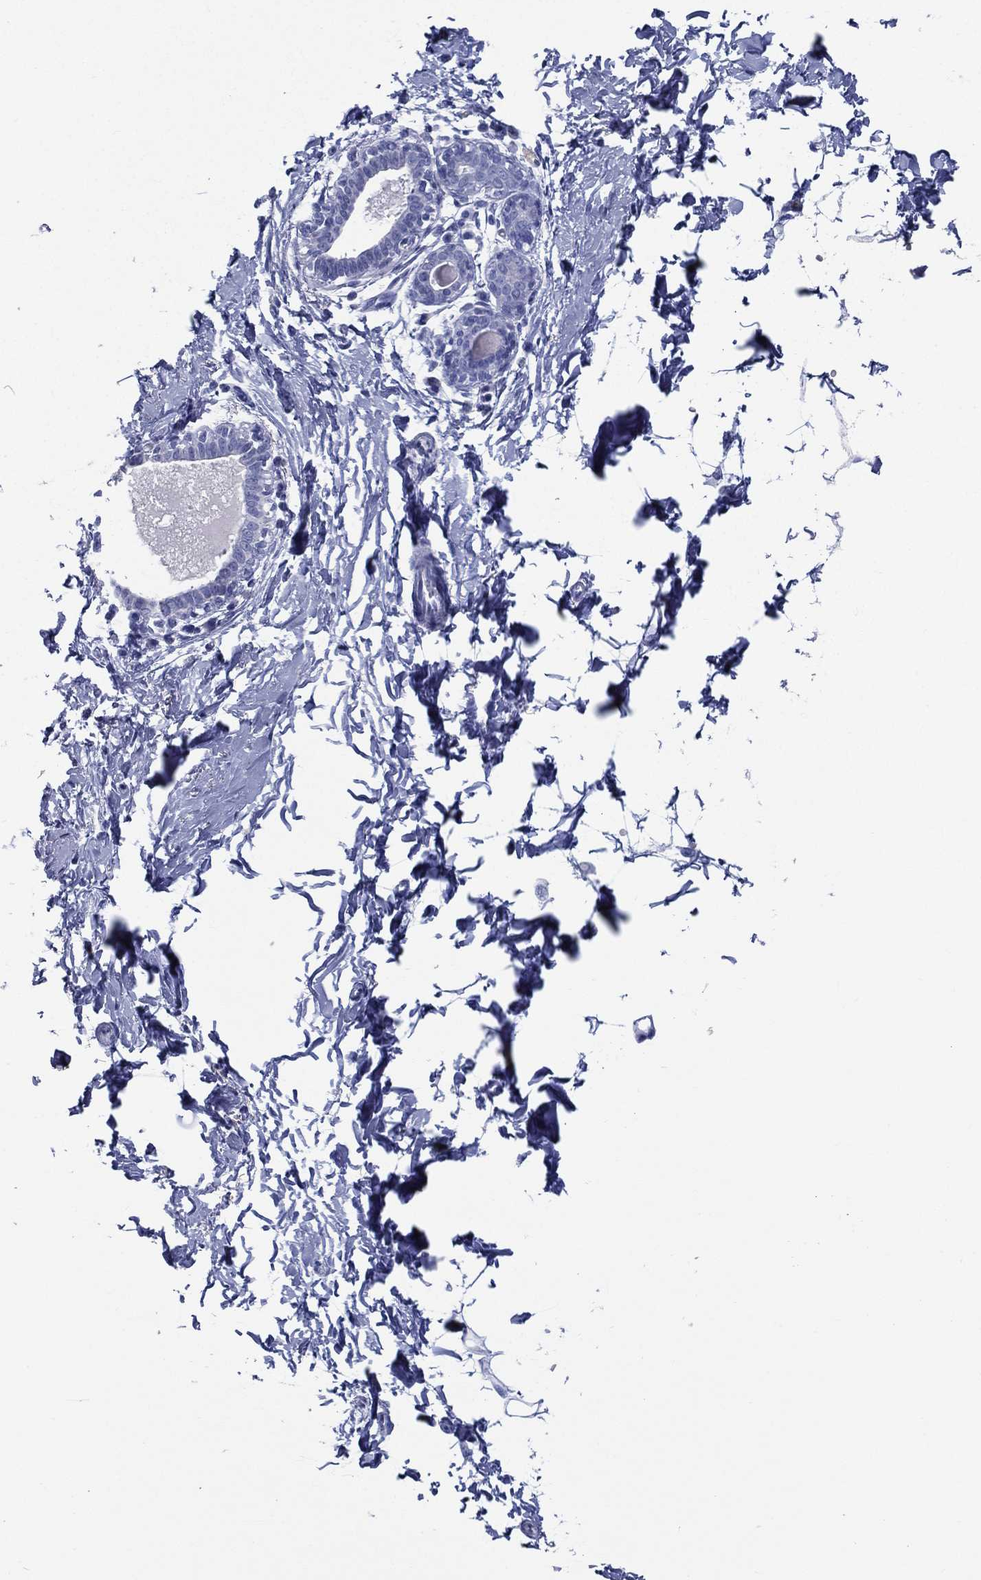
{"staining": {"intensity": "negative", "quantity": "none", "location": "none"}, "tissue": "breast", "cell_type": "Glandular cells", "image_type": "normal", "snomed": [{"axis": "morphology", "description": "Normal tissue, NOS"}, {"axis": "topography", "description": "Breast"}], "caption": "Micrograph shows no significant protein expression in glandular cells of normal breast. (Immunohistochemistry (ihc), brightfield microscopy, high magnification).", "gene": "RSPH4A", "patient": {"sex": "female", "age": 37}}